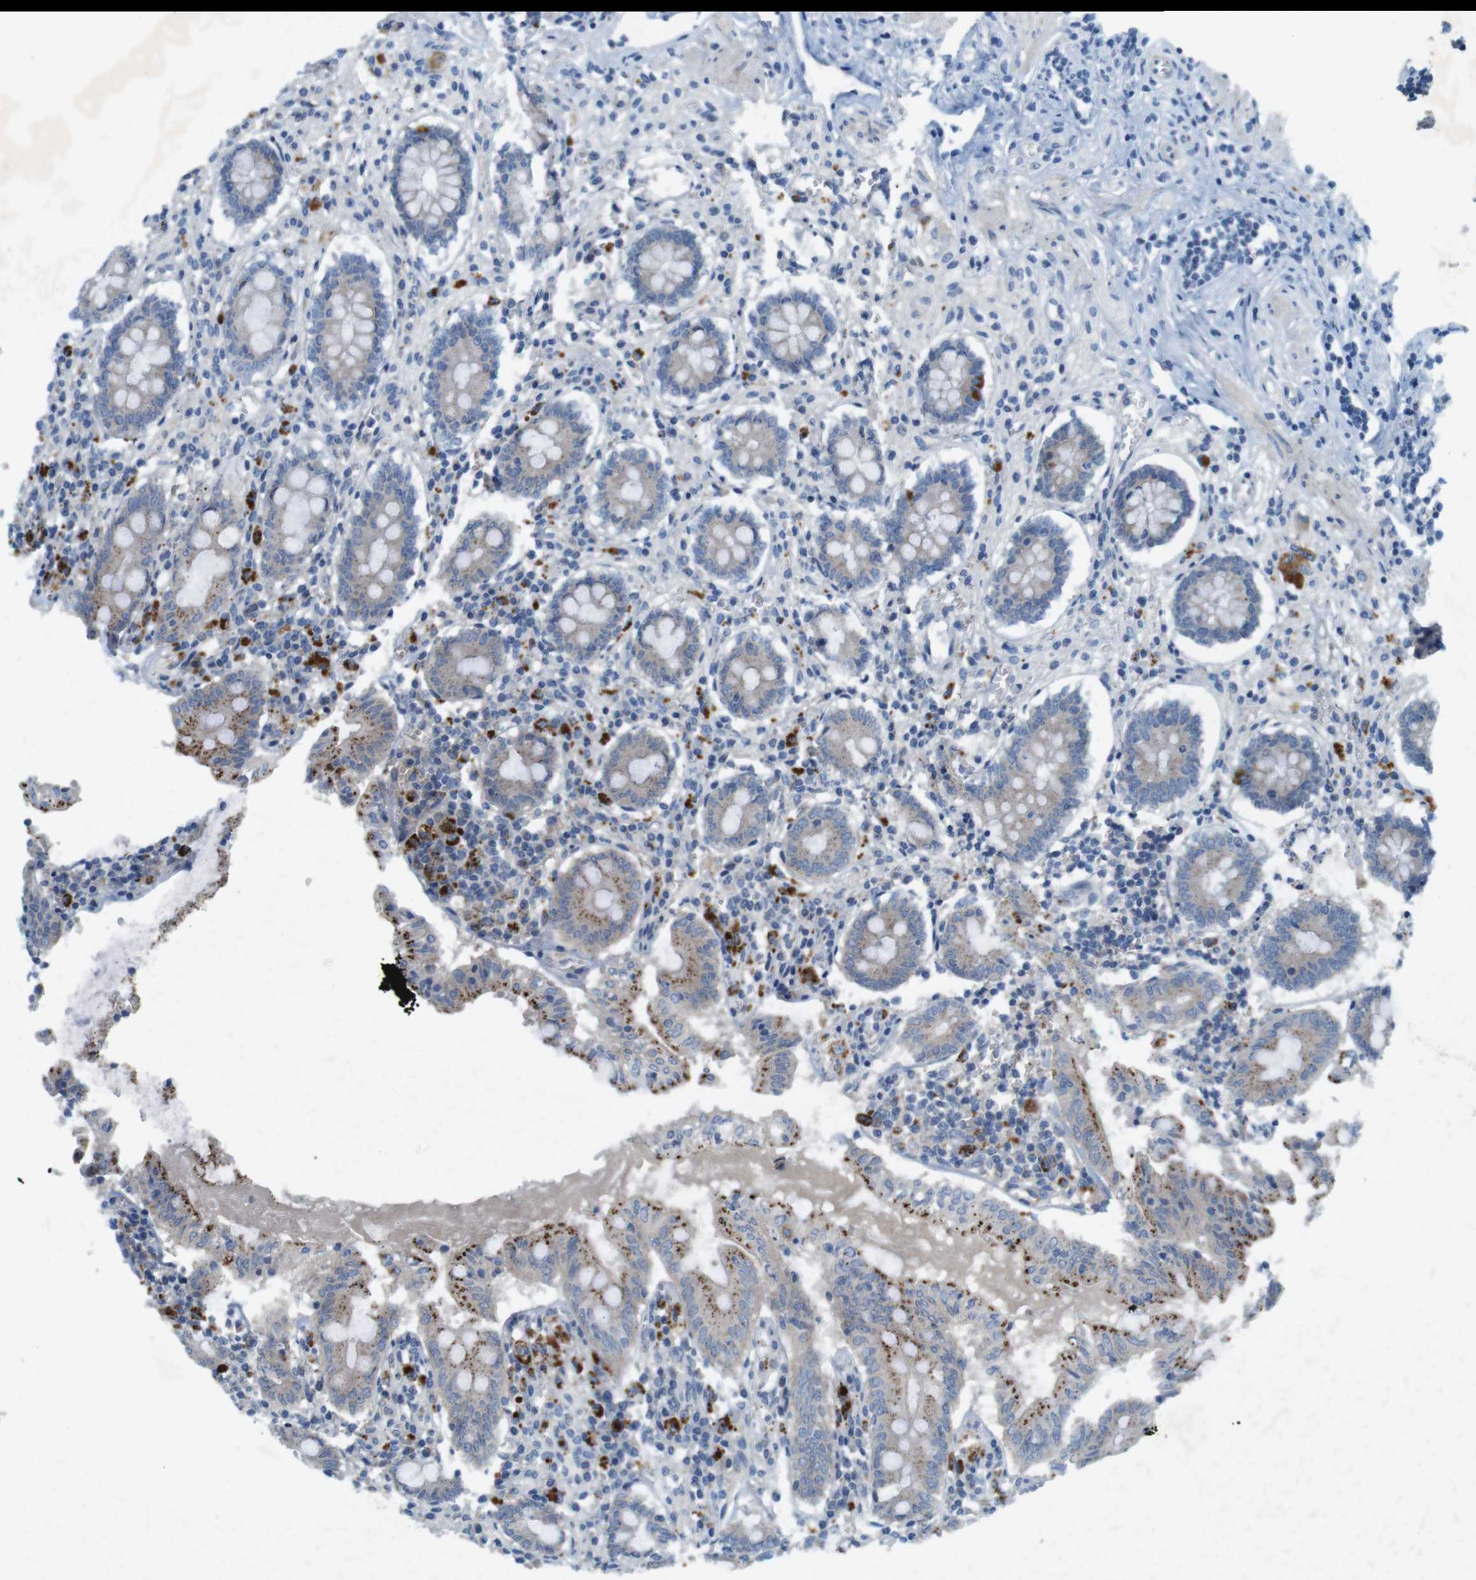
{"staining": {"intensity": "weak", "quantity": ">75%", "location": "cytoplasmic/membranous"}, "tissue": "appendix", "cell_type": "Glandular cells", "image_type": "normal", "snomed": [{"axis": "morphology", "description": "Normal tissue, NOS"}, {"axis": "topography", "description": "Appendix"}], "caption": "Immunohistochemical staining of benign human appendix shows >75% levels of weak cytoplasmic/membranous protein staining in about >75% of glandular cells. (IHC, brightfield microscopy, high magnification).", "gene": "TYW1", "patient": {"sex": "female", "age": 50}}